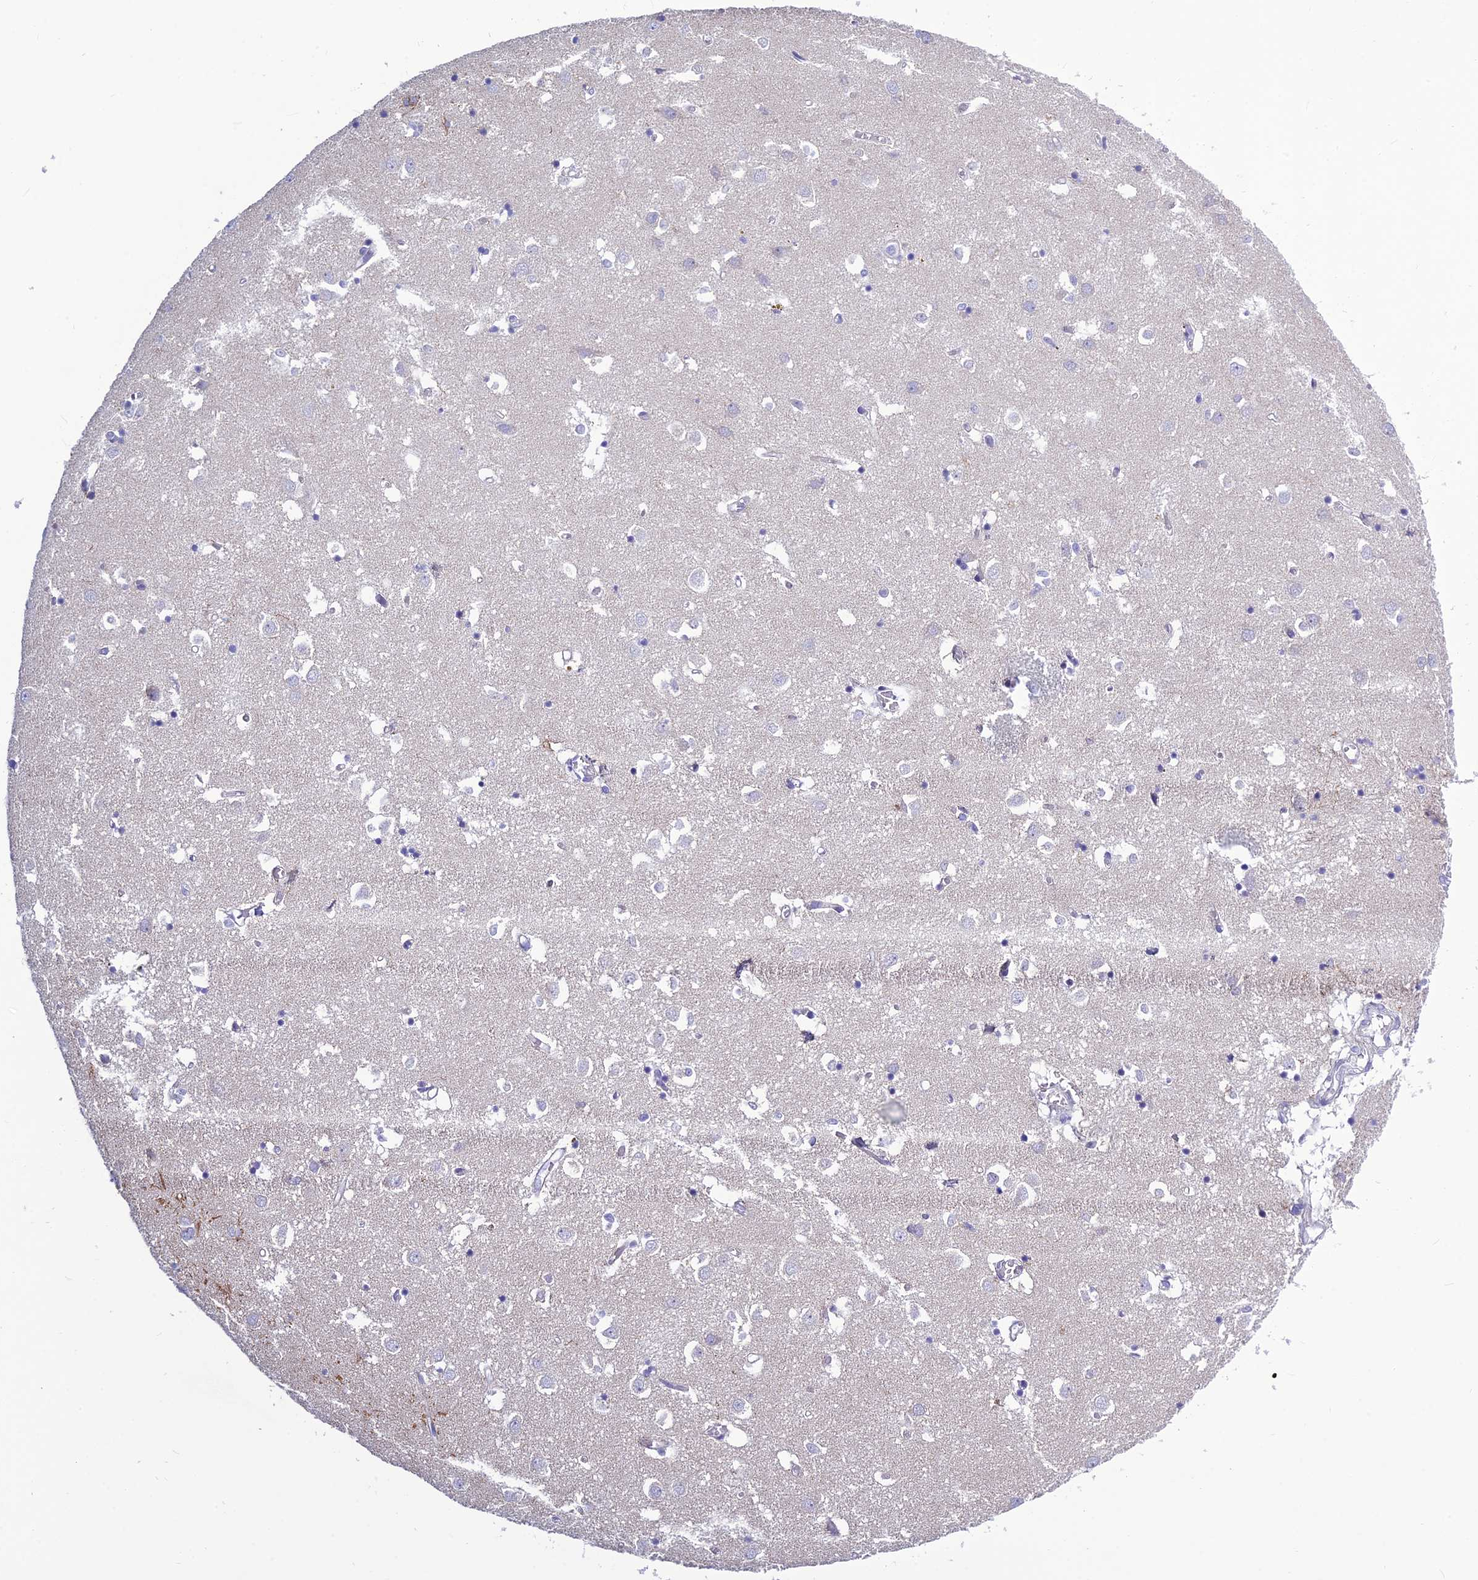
{"staining": {"intensity": "negative", "quantity": "none", "location": "none"}, "tissue": "caudate", "cell_type": "Glial cells", "image_type": "normal", "snomed": [{"axis": "morphology", "description": "Normal tissue, NOS"}, {"axis": "topography", "description": "Lateral ventricle wall"}], "caption": "IHC image of benign caudate stained for a protein (brown), which exhibits no staining in glial cells.", "gene": "BHMT2", "patient": {"sex": "male", "age": 70}}